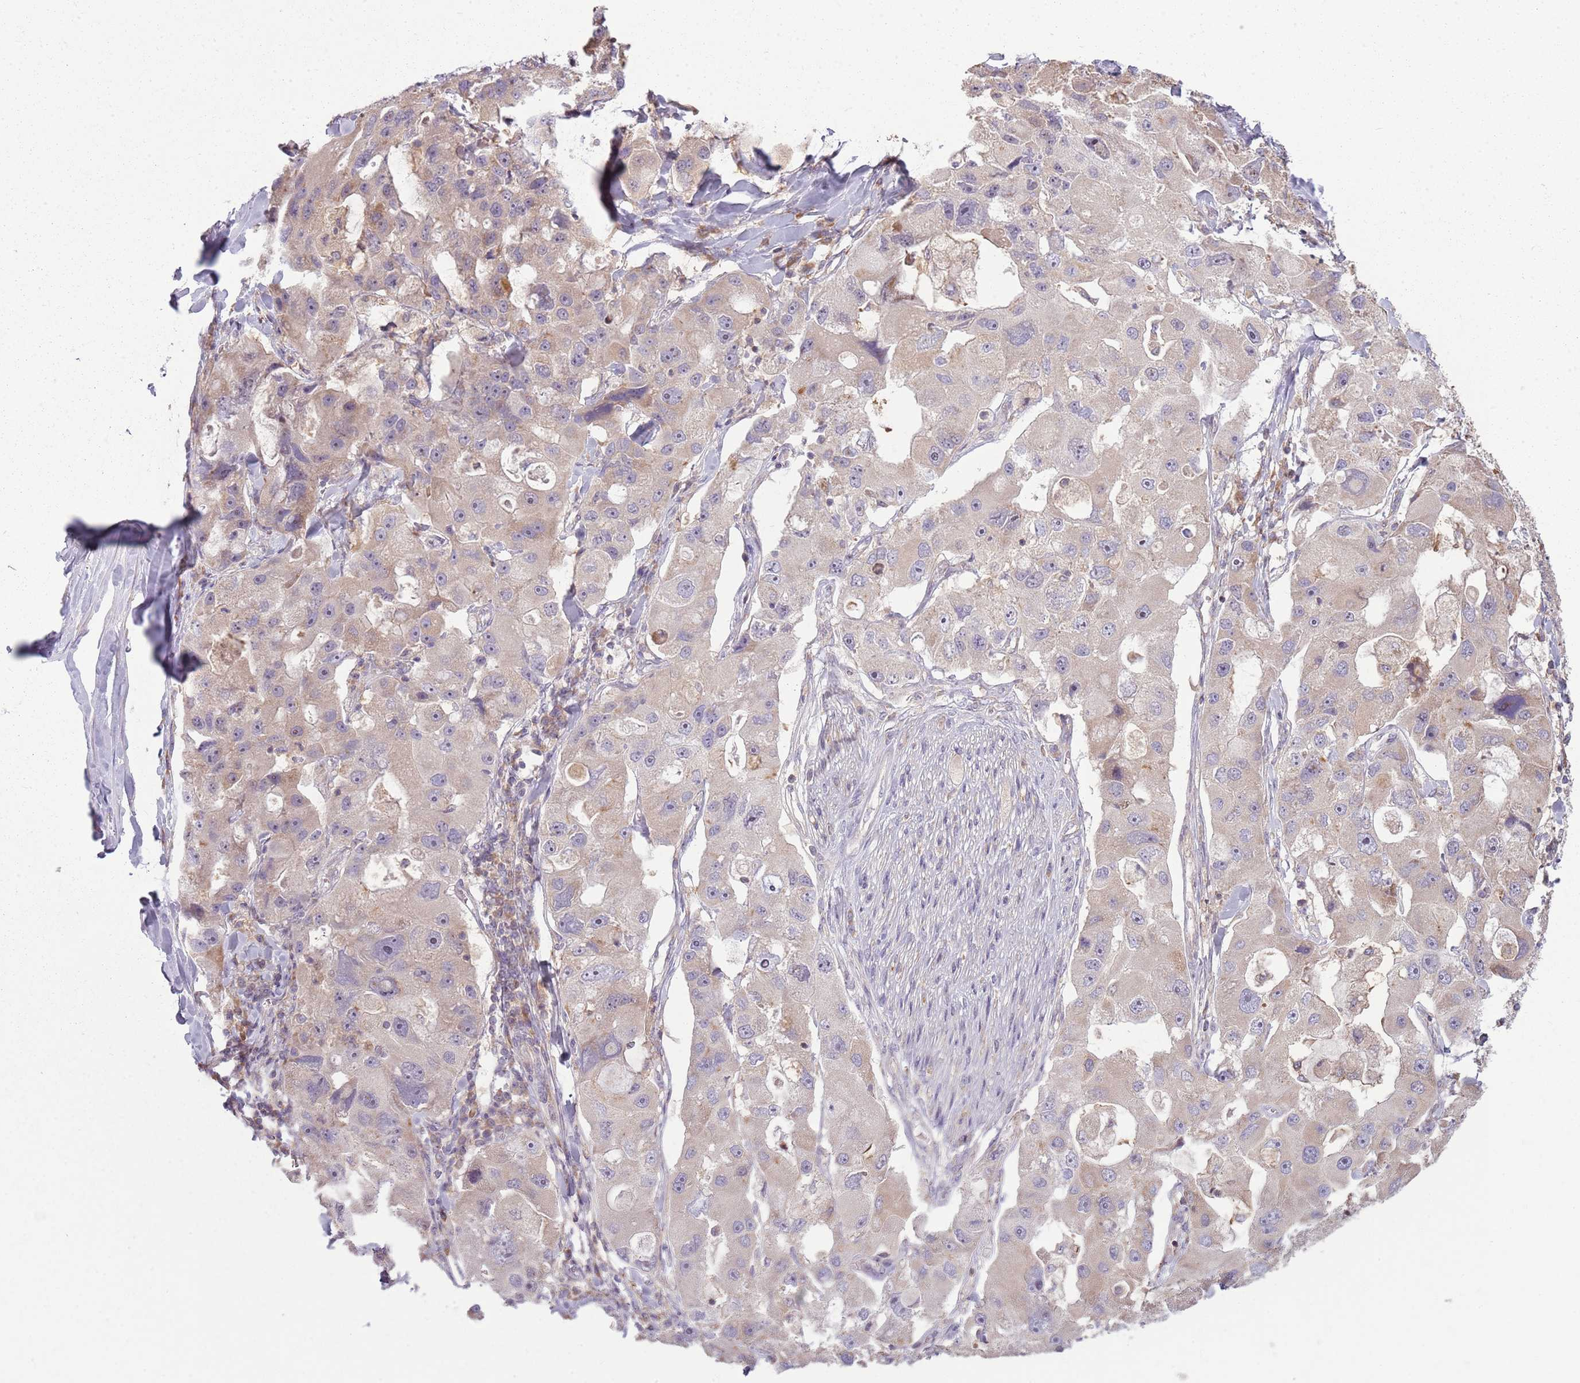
{"staining": {"intensity": "weak", "quantity": "<25%", "location": "cytoplasmic/membranous"}, "tissue": "lung cancer", "cell_type": "Tumor cells", "image_type": "cancer", "snomed": [{"axis": "morphology", "description": "Adenocarcinoma, NOS"}, {"axis": "topography", "description": "Lung"}], "caption": "Tumor cells are negative for protein expression in human adenocarcinoma (lung). (Immunohistochemistry (ihc), brightfield microscopy, high magnification).", "gene": "RPL21", "patient": {"sex": "female", "age": 54}}